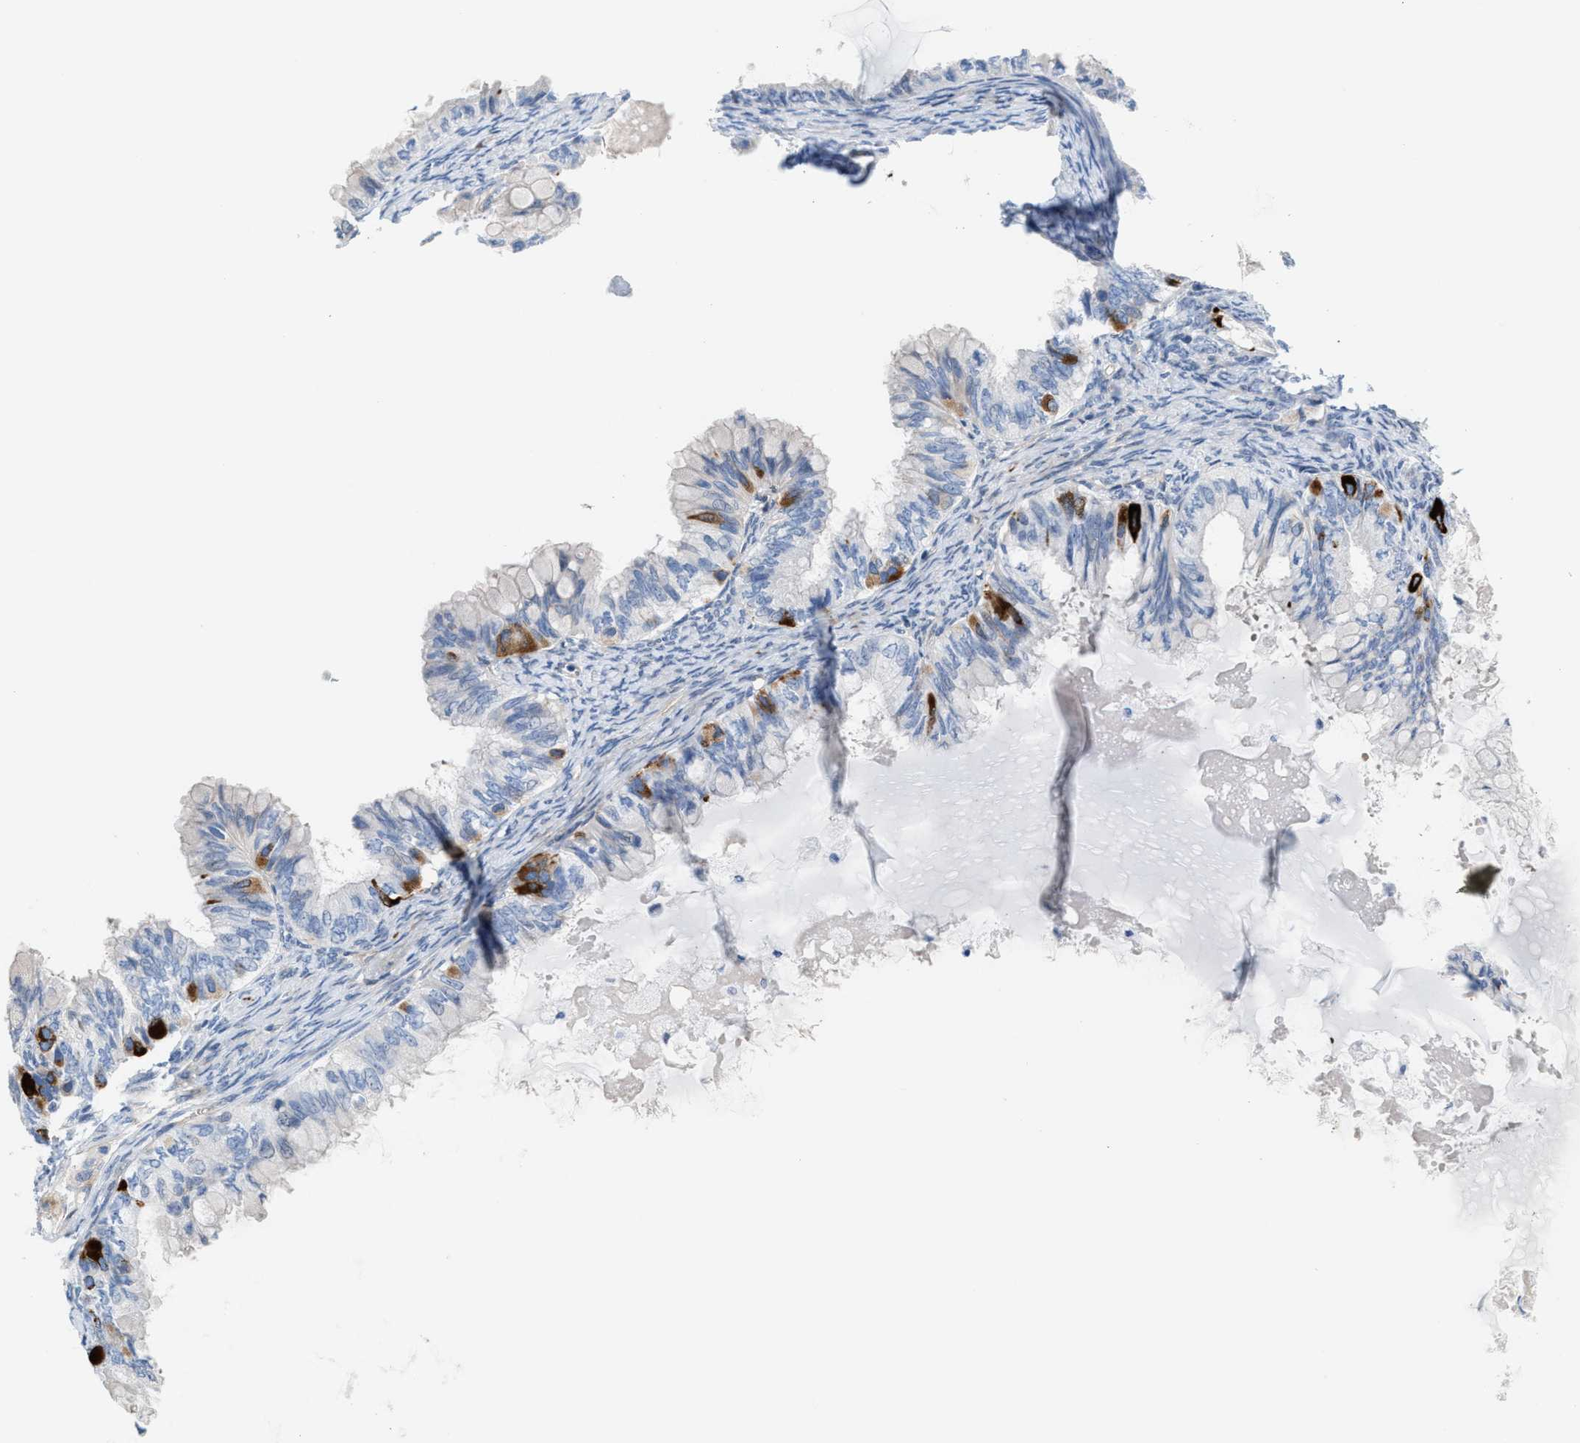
{"staining": {"intensity": "strong", "quantity": "<25%", "location": "cytoplasmic/membranous"}, "tissue": "ovarian cancer", "cell_type": "Tumor cells", "image_type": "cancer", "snomed": [{"axis": "morphology", "description": "Cystadenocarcinoma, mucinous, NOS"}, {"axis": "topography", "description": "Ovary"}], "caption": "IHC of mucinous cystadenocarcinoma (ovarian) shows medium levels of strong cytoplasmic/membranous staining in approximately <25% of tumor cells.", "gene": "MPP3", "patient": {"sex": "female", "age": 80}}